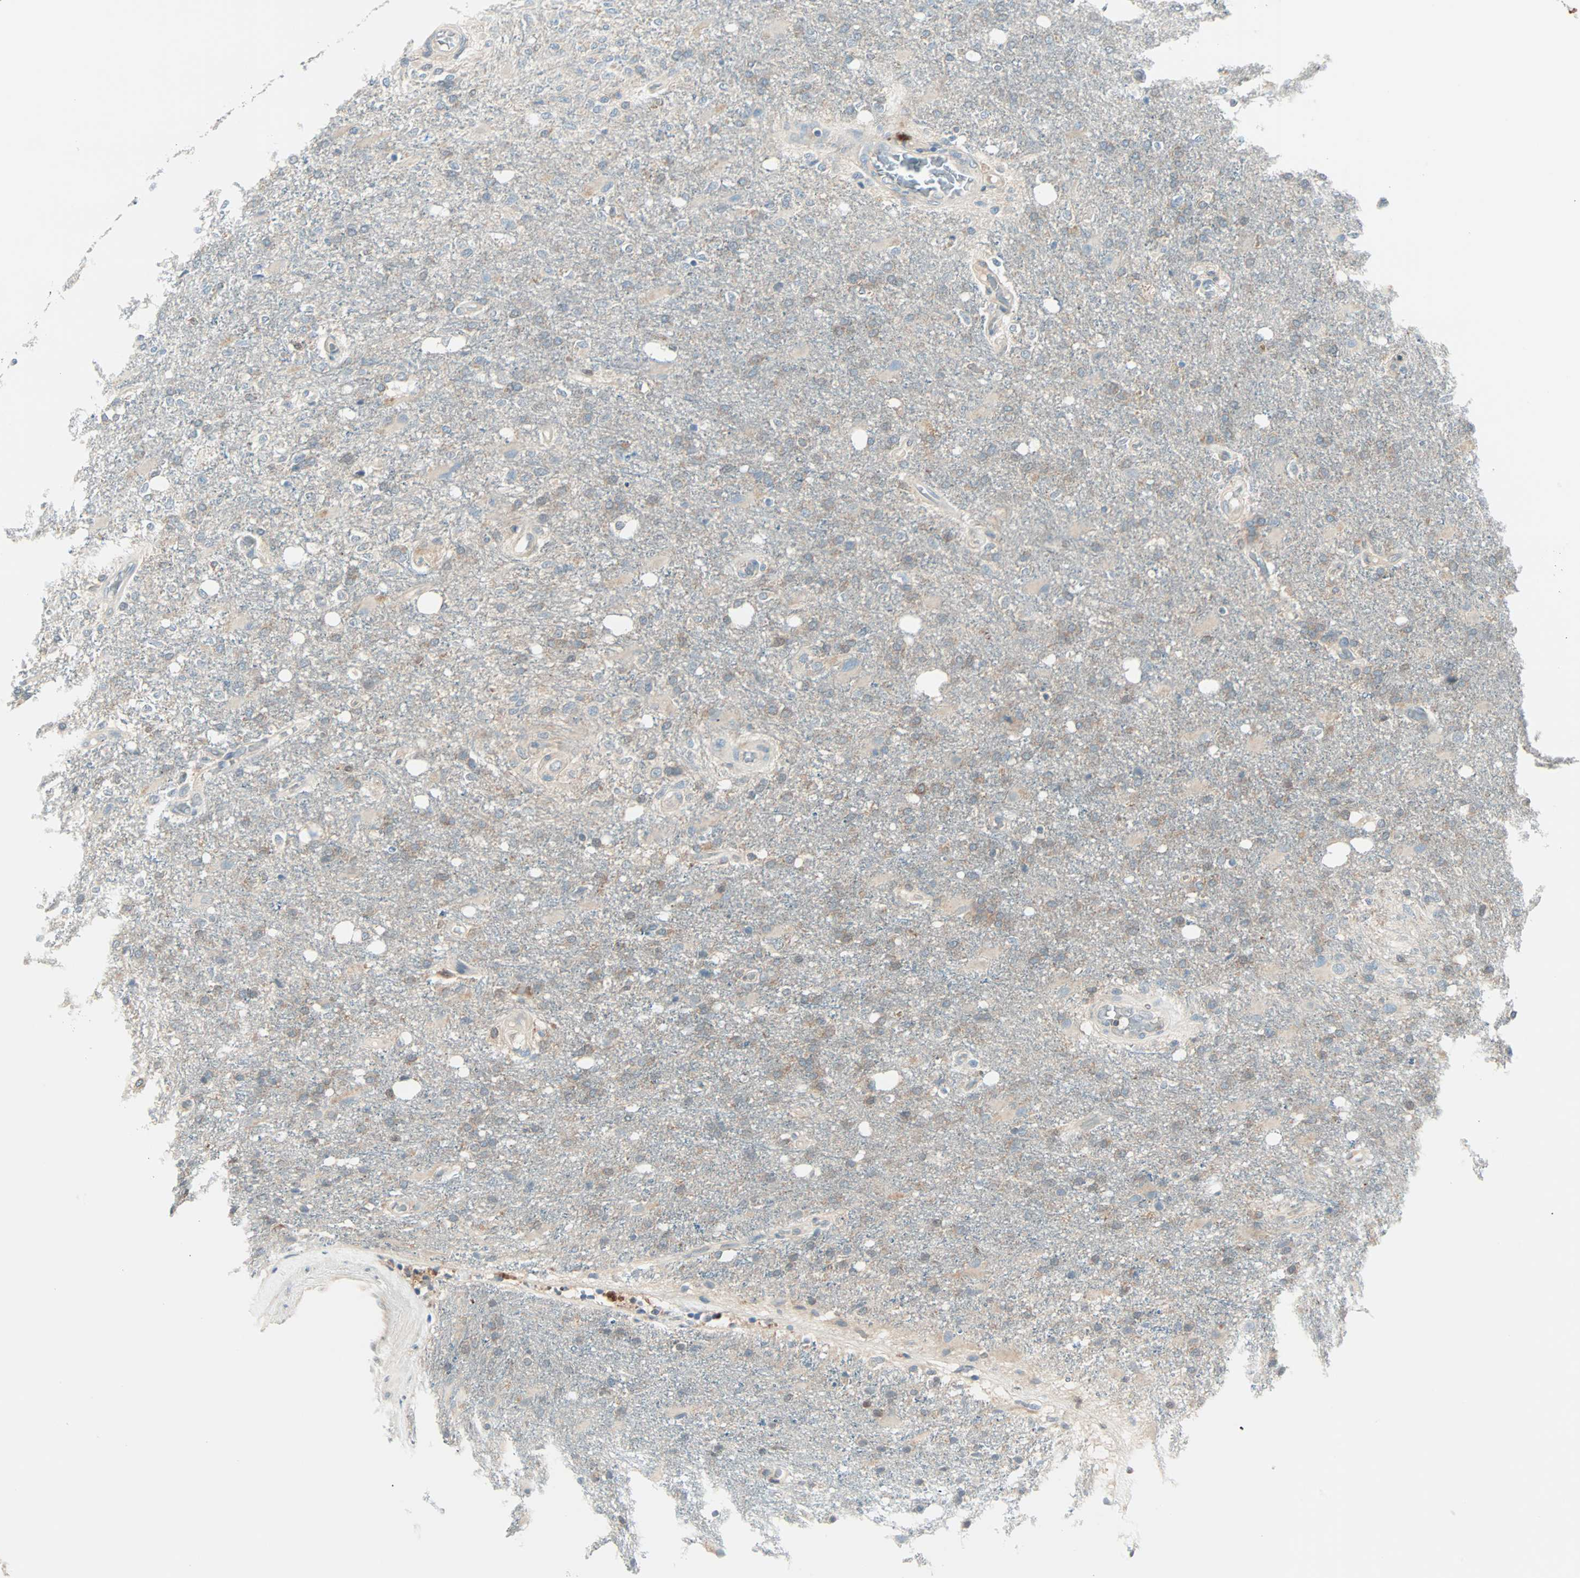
{"staining": {"intensity": "moderate", "quantity": "25%-75%", "location": "cytoplasmic/membranous"}, "tissue": "glioma", "cell_type": "Tumor cells", "image_type": "cancer", "snomed": [{"axis": "morphology", "description": "Normal tissue, NOS"}, {"axis": "morphology", "description": "Glioma, malignant, High grade"}, {"axis": "topography", "description": "Cerebral cortex"}], "caption": "Glioma stained with IHC displays moderate cytoplasmic/membranous staining in approximately 25%-75% of tumor cells. (DAB (3,3'-diaminobenzidine) IHC with brightfield microscopy, high magnification).", "gene": "SMIM8", "patient": {"sex": "male", "age": 77}}